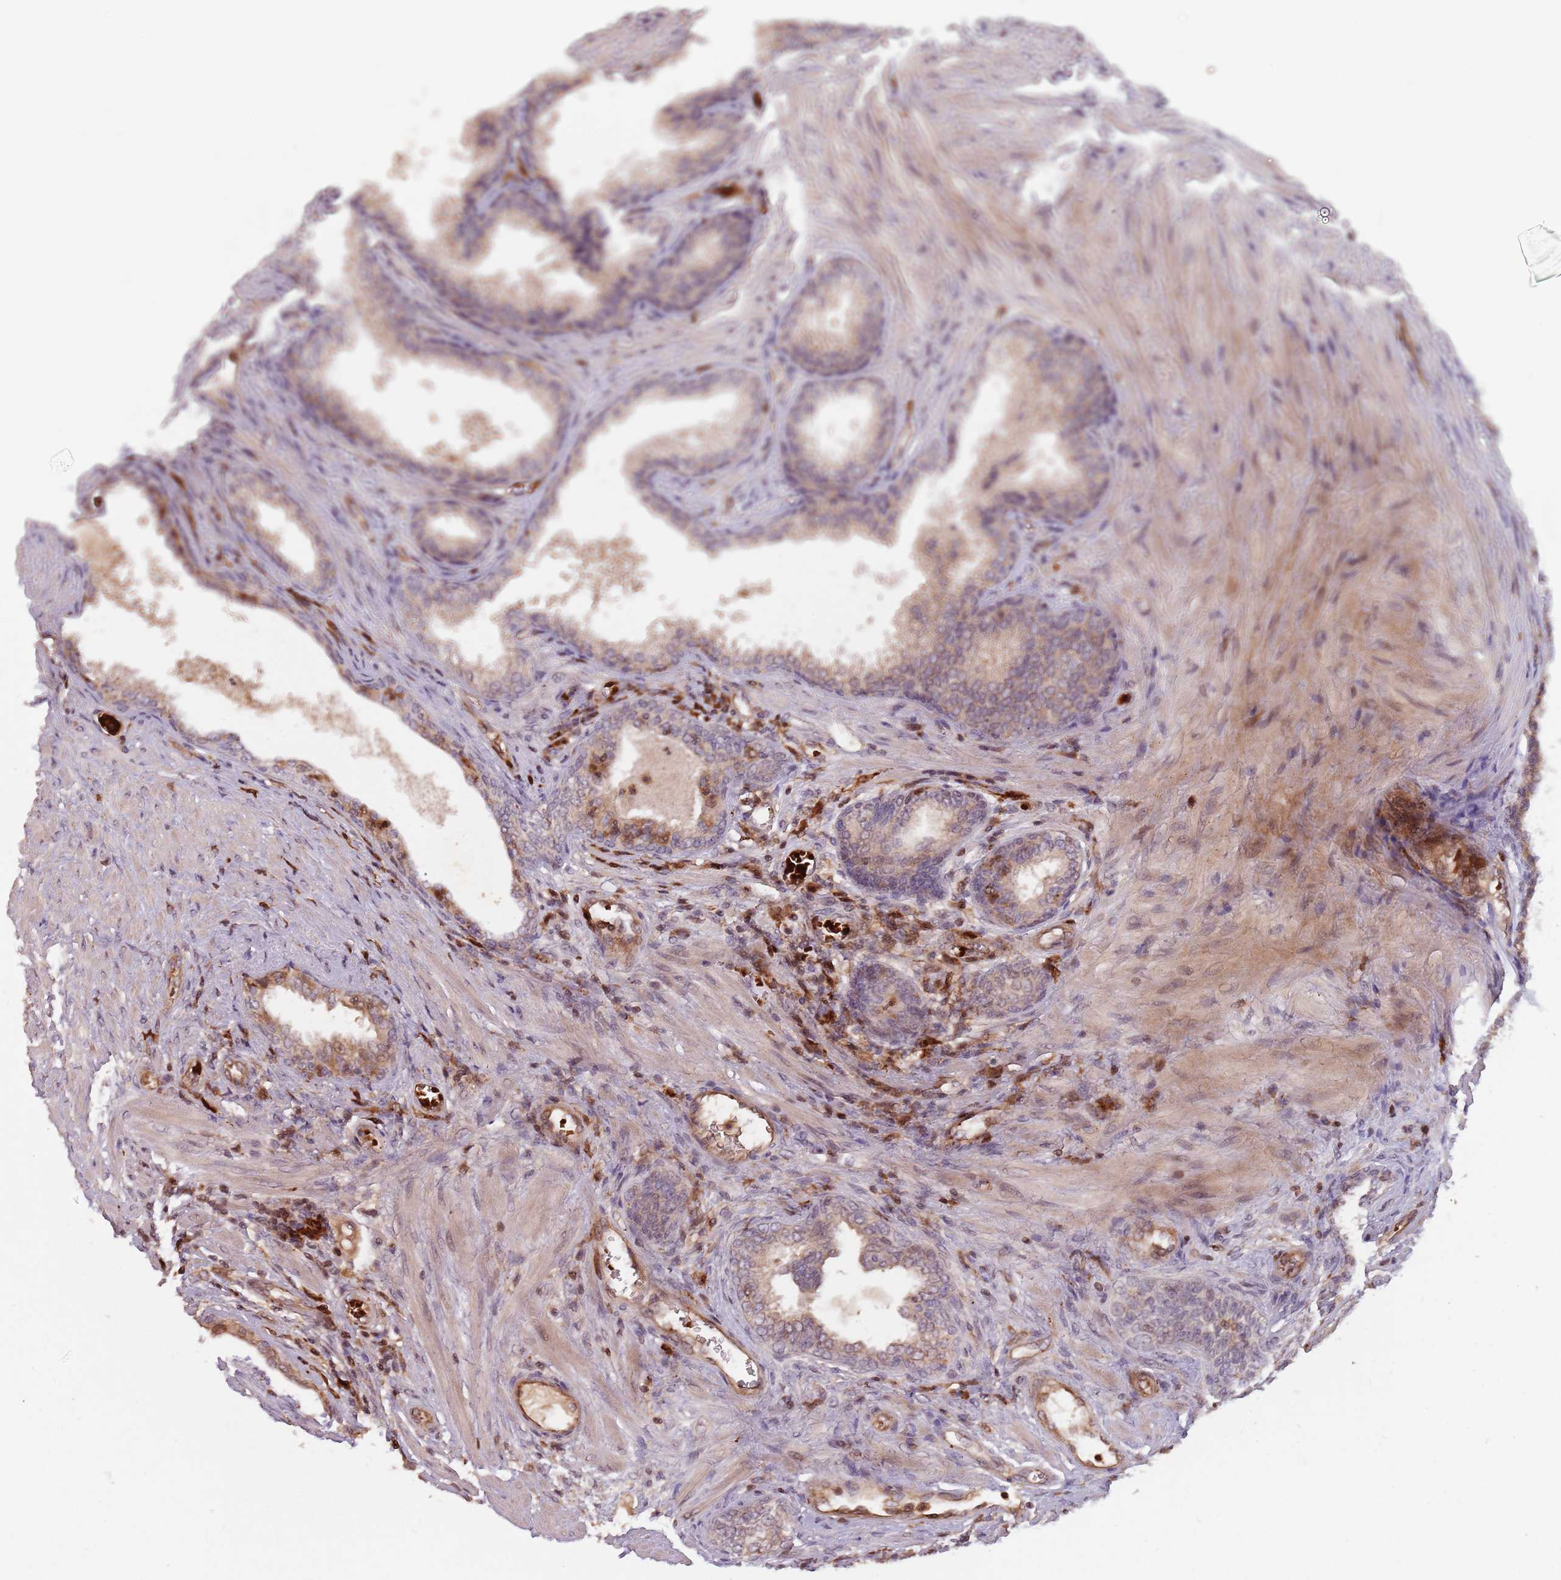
{"staining": {"intensity": "moderate", "quantity": ">75%", "location": "cytoplasmic/membranous"}, "tissue": "prostate", "cell_type": "Glandular cells", "image_type": "normal", "snomed": [{"axis": "morphology", "description": "Normal tissue, NOS"}, {"axis": "topography", "description": "Prostate"}], "caption": "This is an image of immunohistochemistry (IHC) staining of benign prostate, which shows moderate staining in the cytoplasmic/membranous of glandular cells.", "gene": "GPR180", "patient": {"sex": "male", "age": 76}}